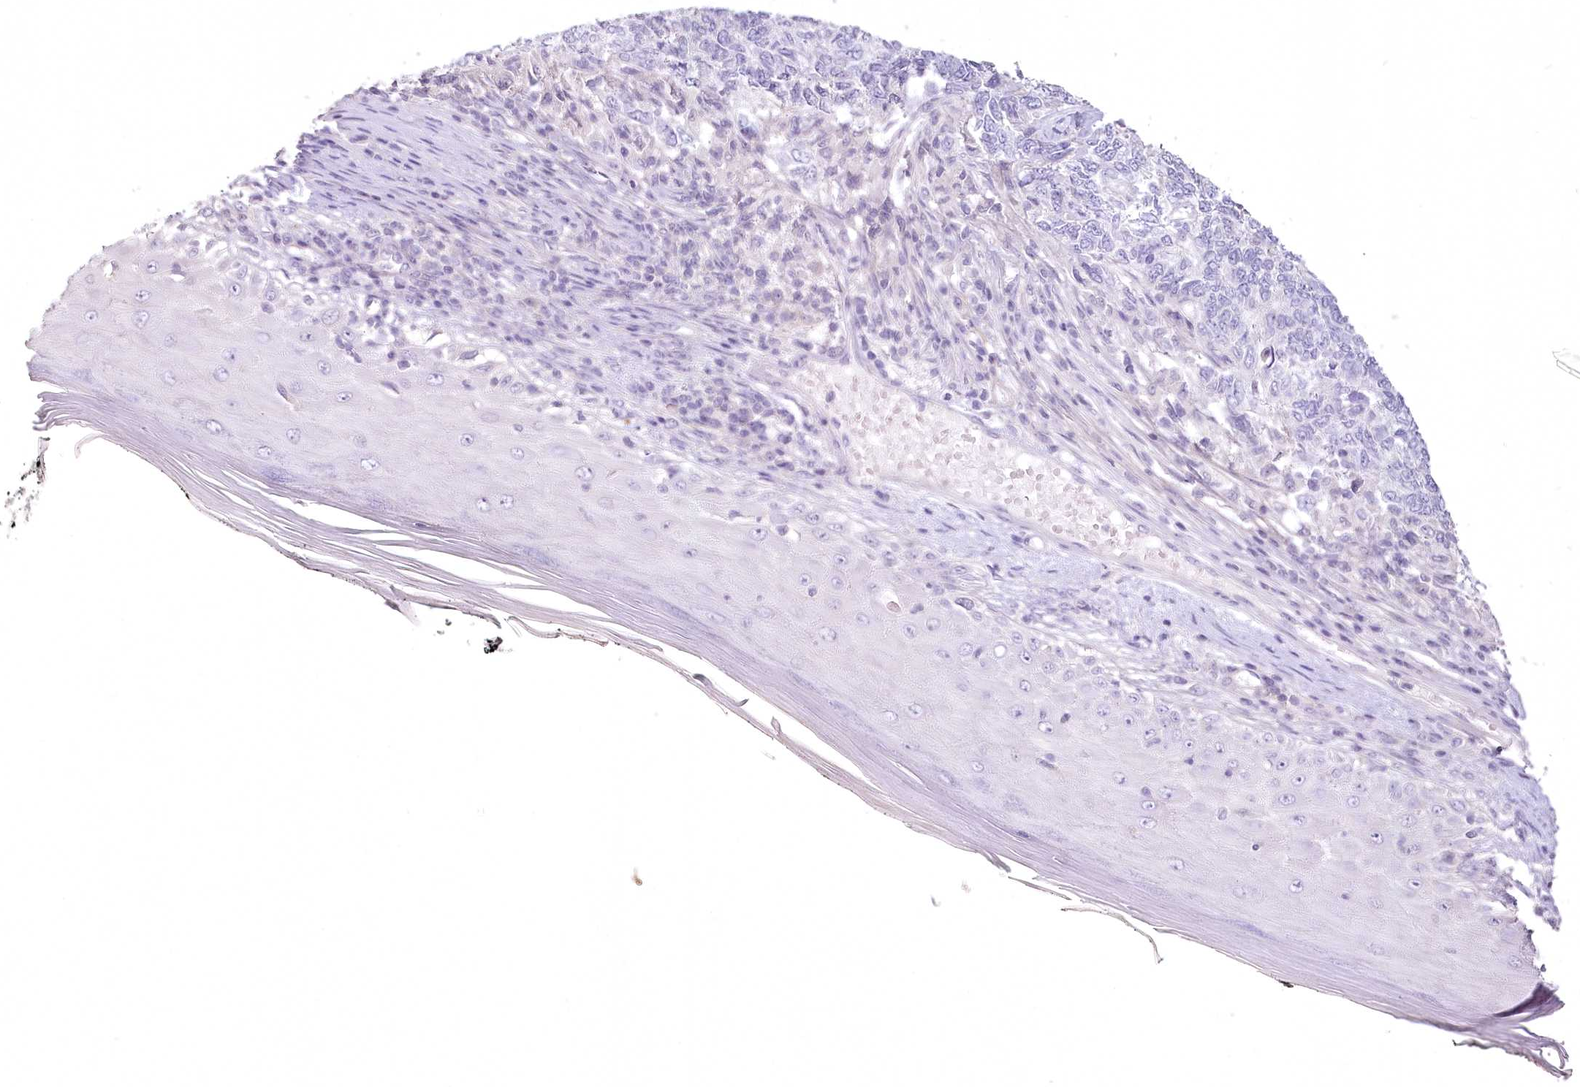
{"staining": {"intensity": "negative", "quantity": "none", "location": "none"}, "tissue": "skin cancer", "cell_type": "Tumor cells", "image_type": "cancer", "snomed": [{"axis": "morphology", "description": "Basal cell carcinoma"}, {"axis": "topography", "description": "Skin"}], "caption": "Immunohistochemical staining of basal cell carcinoma (skin) exhibits no significant positivity in tumor cells. Brightfield microscopy of immunohistochemistry stained with DAB (3,3'-diaminobenzidine) (brown) and hematoxylin (blue), captured at high magnification.", "gene": "USP11", "patient": {"sex": "female", "age": 65}}